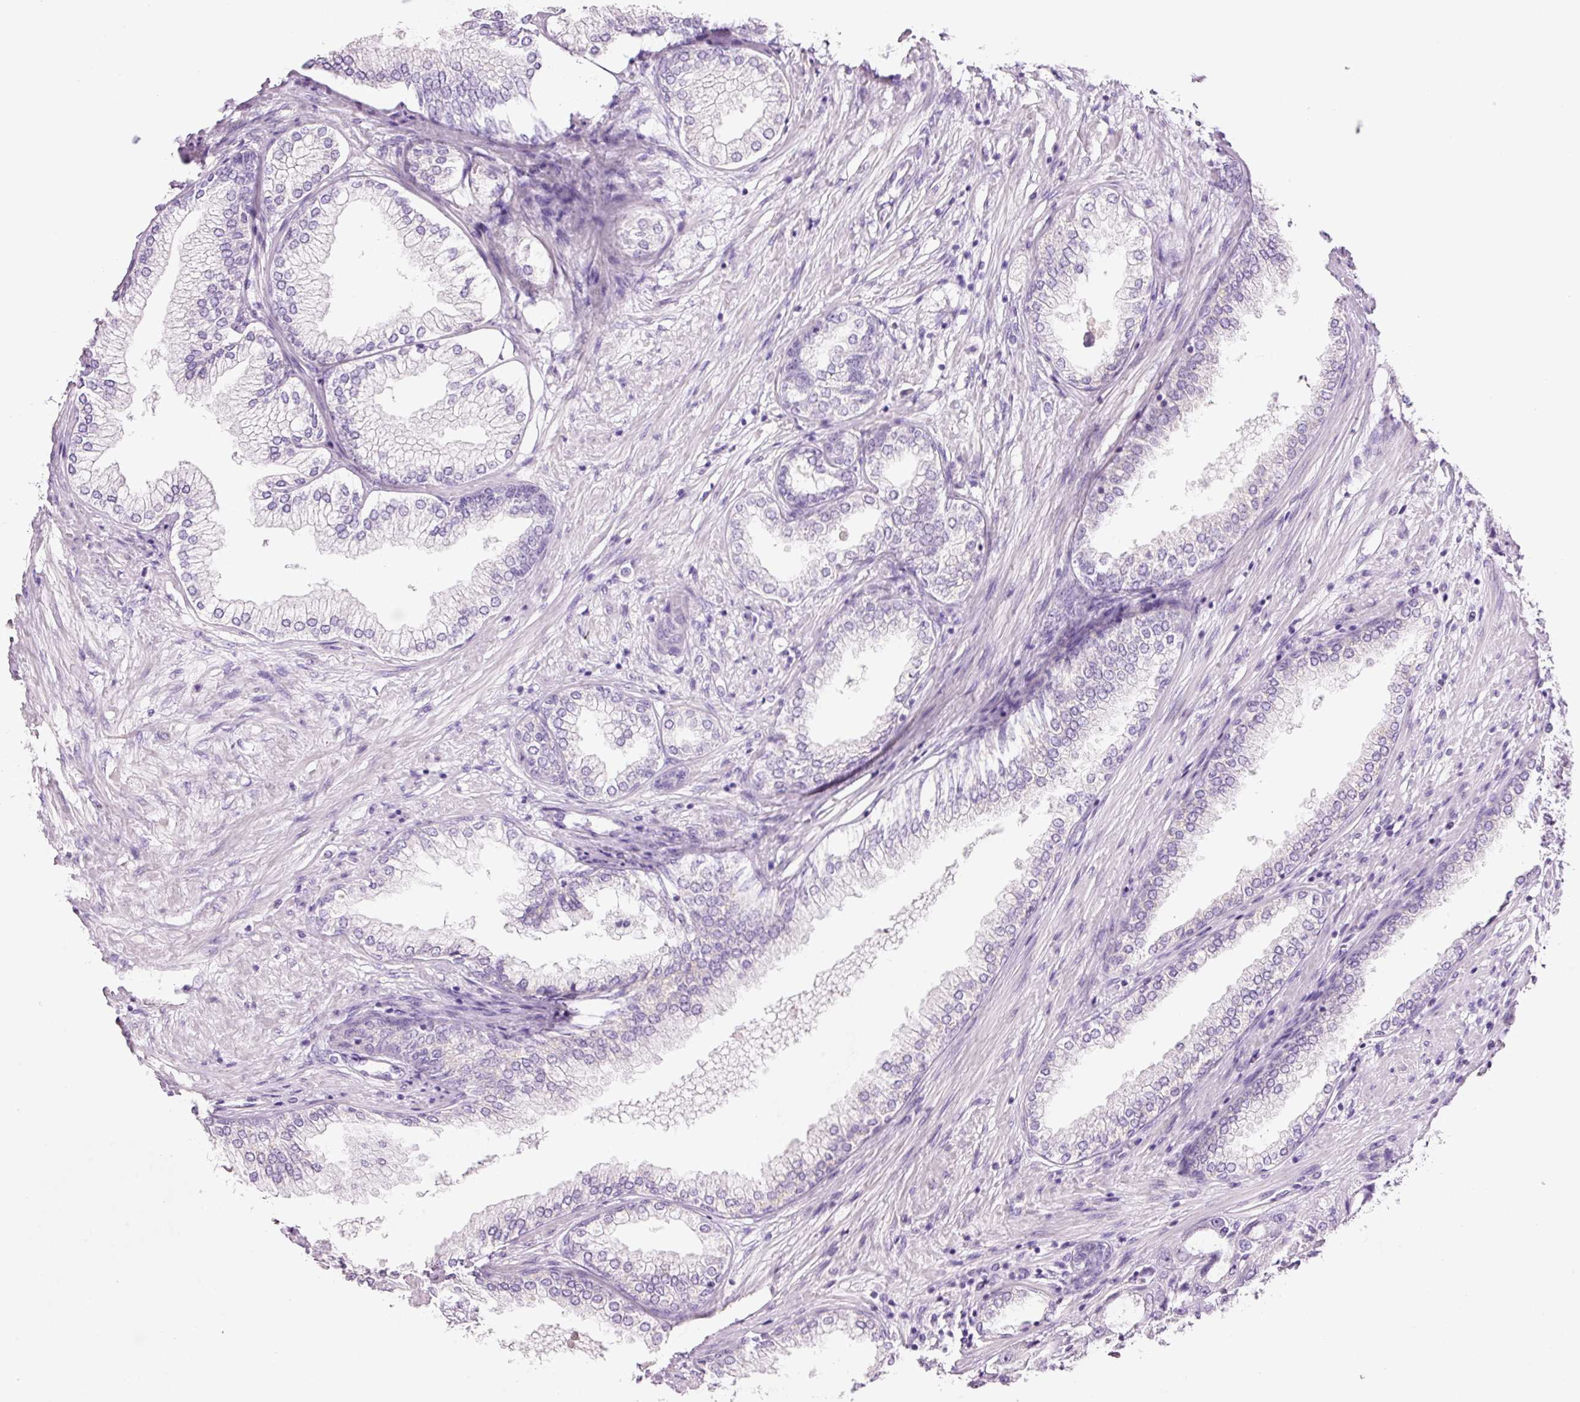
{"staining": {"intensity": "moderate", "quantity": "25%-75%", "location": "nuclear"}, "tissue": "prostate cancer", "cell_type": "Tumor cells", "image_type": "cancer", "snomed": [{"axis": "morphology", "description": "Adenocarcinoma, High grade"}, {"axis": "topography", "description": "Prostate"}], "caption": "Immunohistochemical staining of prostate cancer (high-grade adenocarcinoma) reveals medium levels of moderate nuclear protein expression in about 25%-75% of tumor cells.", "gene": "GCG", "patient": {"sex": "male", "age": 71}}